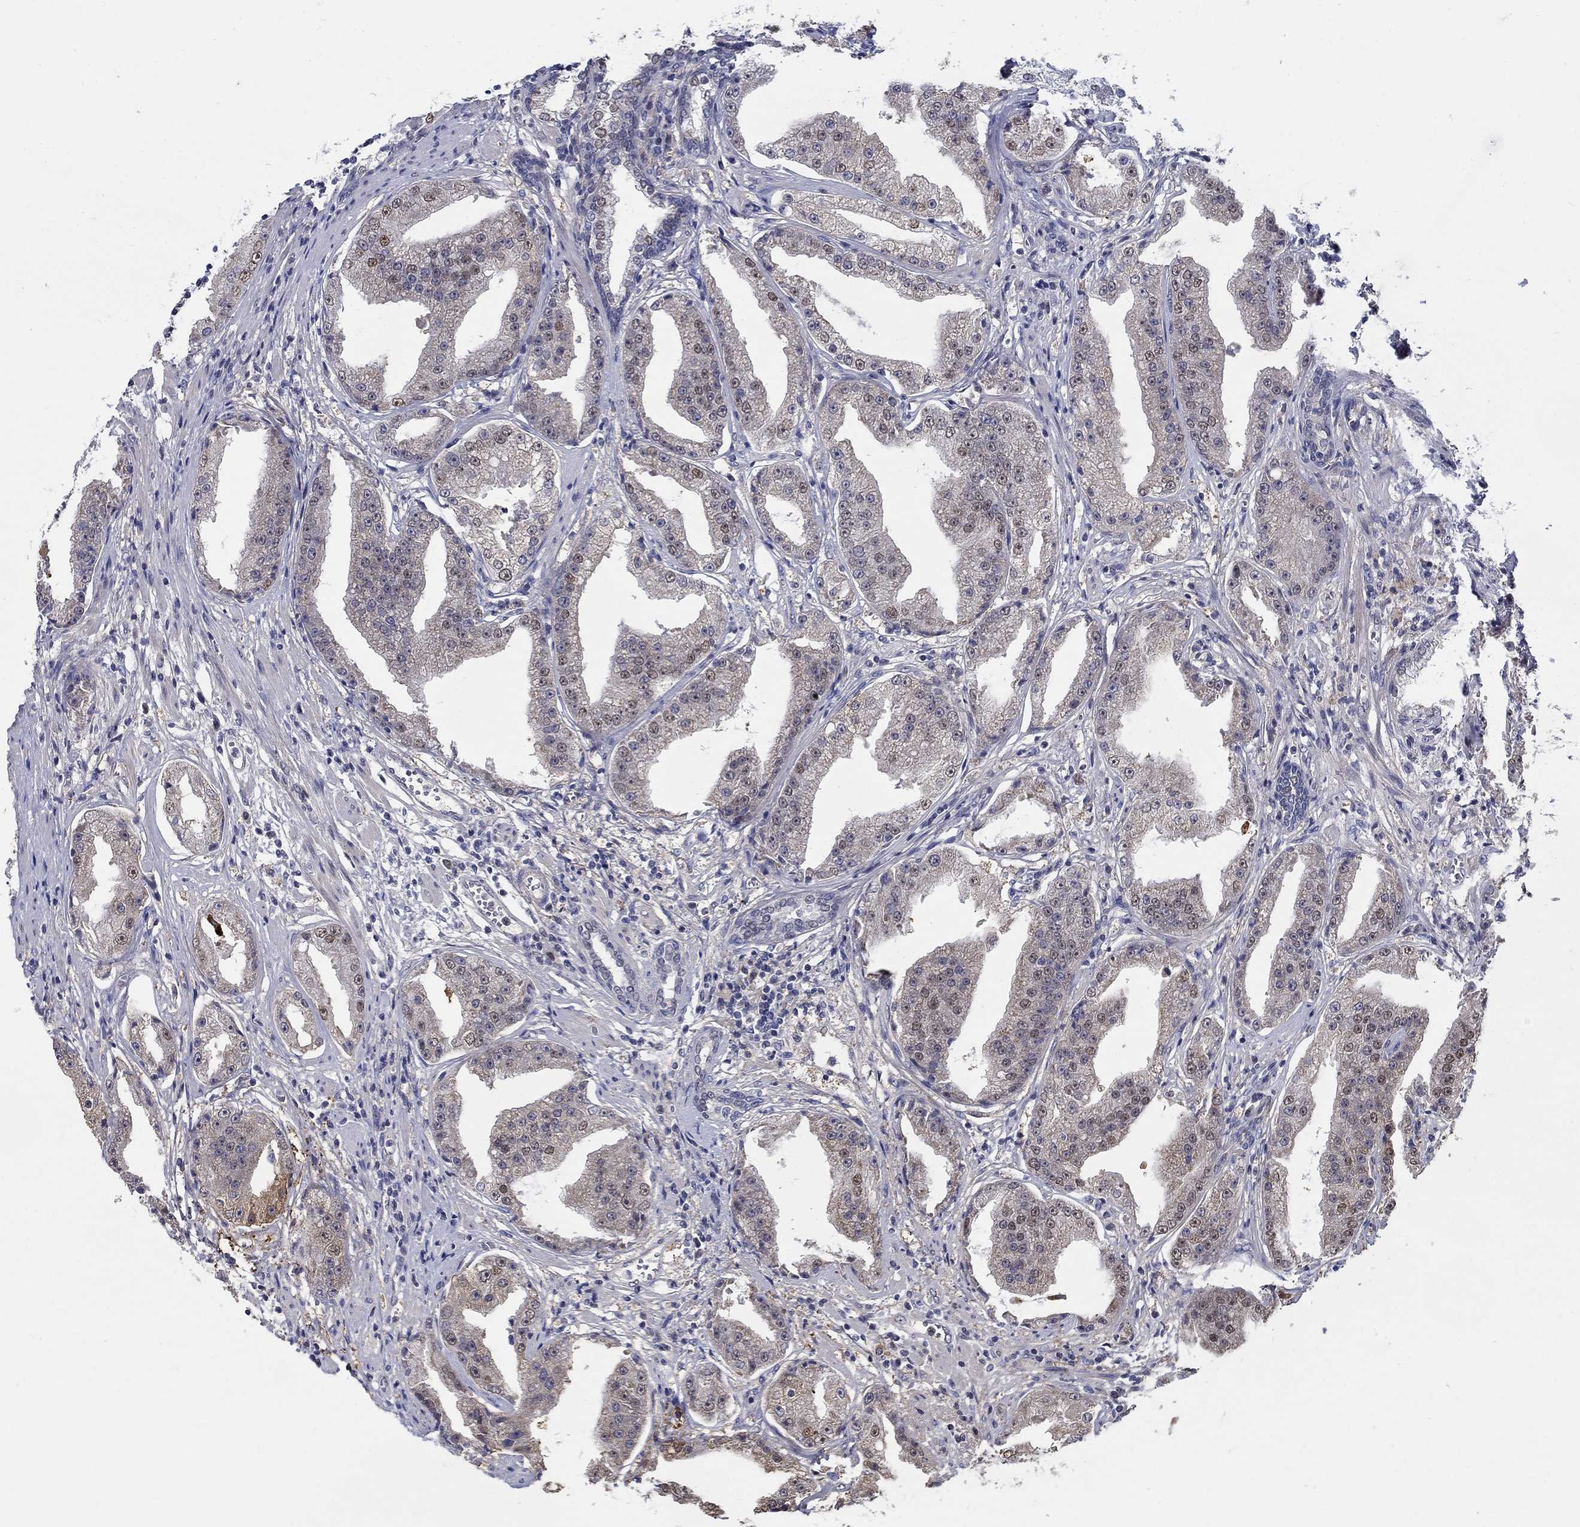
{"staining": {"intensity": "strong", "quantity": "<25%", "location": "nuclear"}, "tissue": "prostate cancer", "cell_type": "Tumor cells", "image_type": "cancer", "snomed": [{"axis": "morphology", "description": "Adenocarcinoma, Low grade"}, {"axis": "topography", "description": "Prostate"}], "caption": "Human adenocarcinoma (low-grade) (prostate) stained with a brown dye shows strong nuclear positive positivity in approximately <25% of tumor cells.", "gene": "C16orf46", "patient": {"sex": "male", "age": 62}}